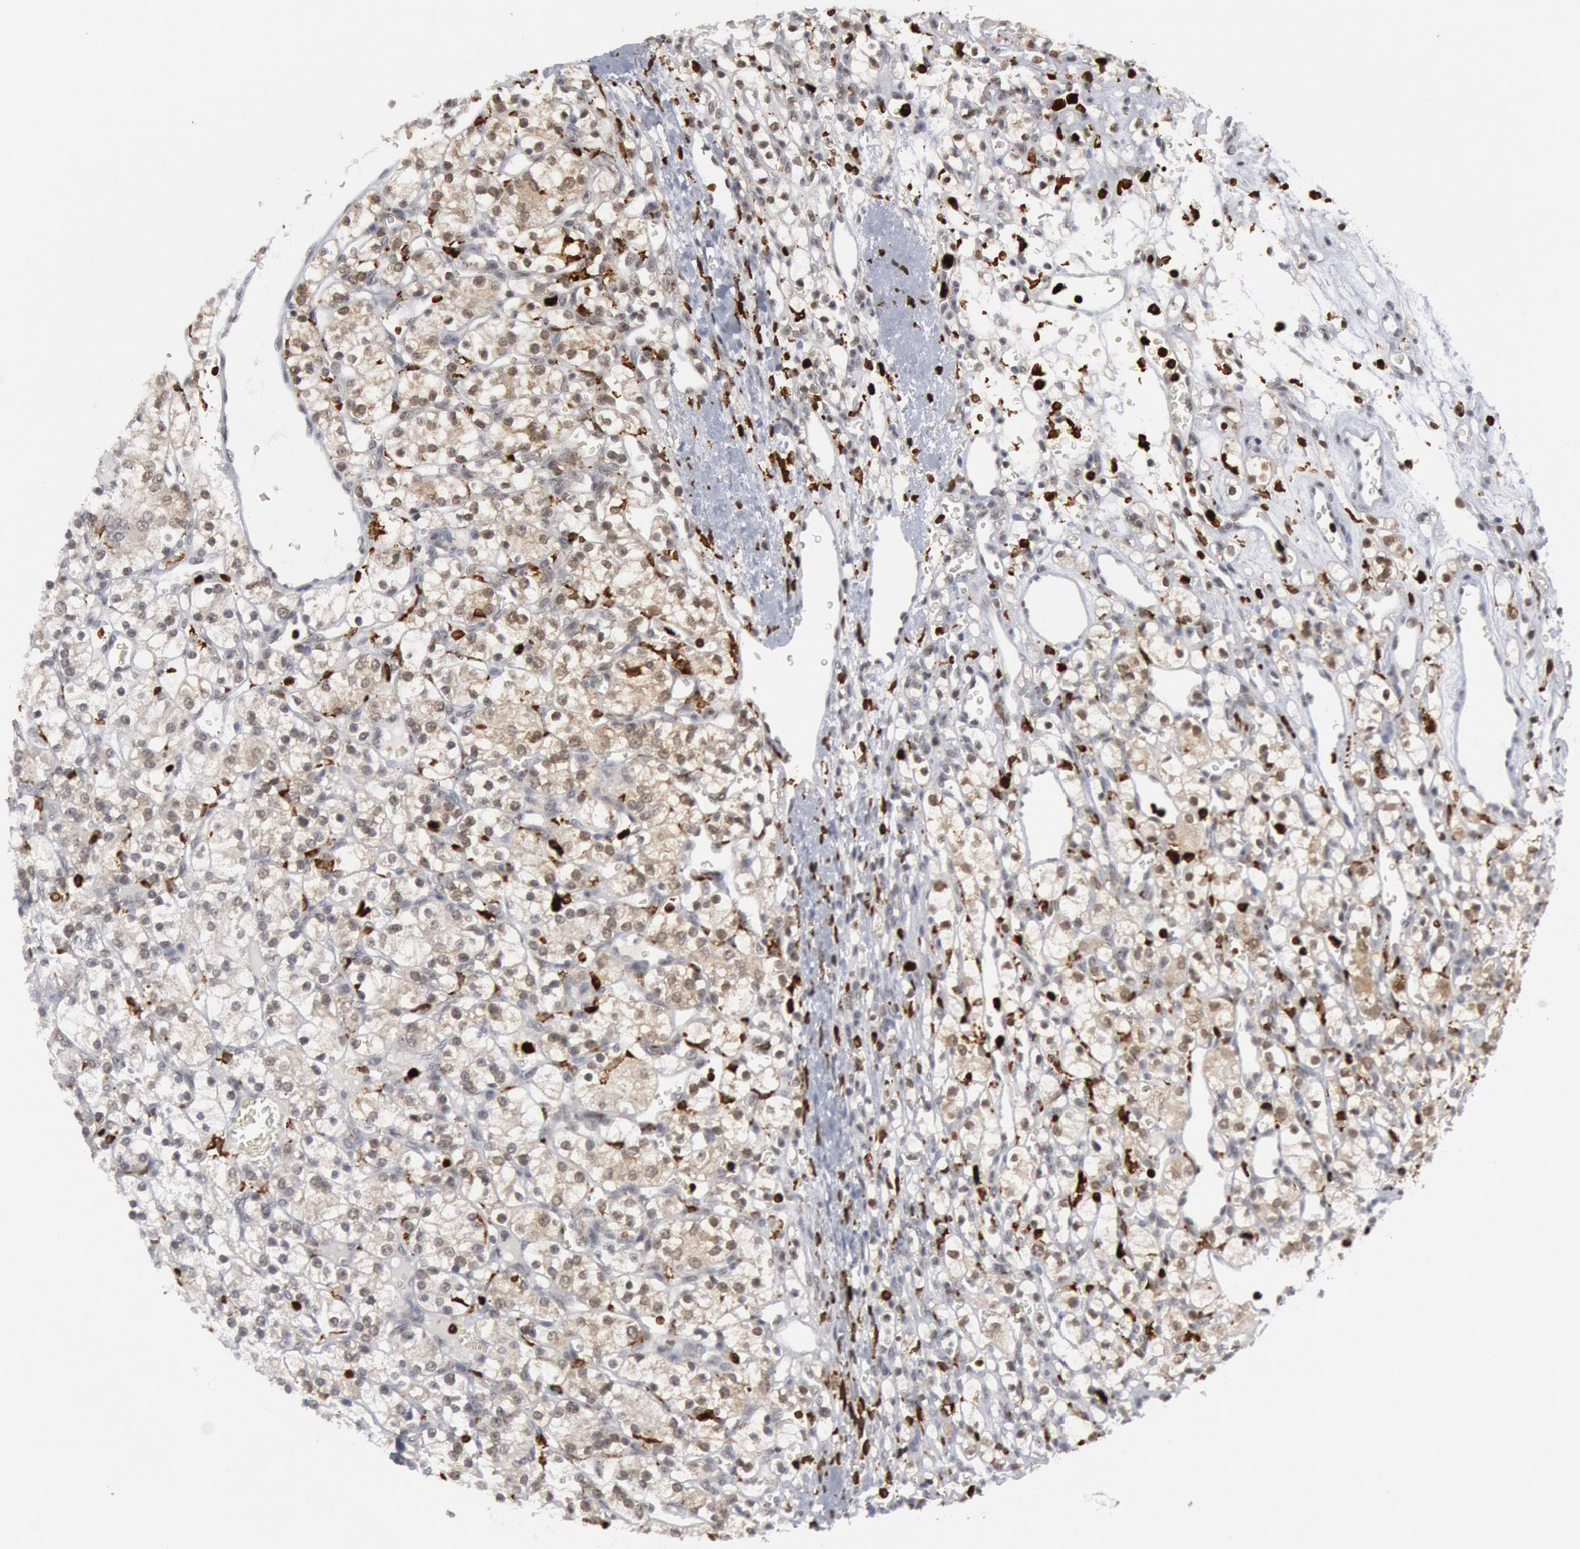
{"staining": {"intensity": "weak", "quantity": ">75%", "location": "cytoplasmic/membranous"}, "tissue": "renal cancer", "cell_type": "Tumor cells", "image_type": "cancer", "snomed": [{"axis": "morphology", "description": "Adenocarcinoma, NOS"}, {"axis": "topography", "description": "Kidney"}], "caption": "Protein staining reveals weak cytoplasmic/membranous staining in about >75% of tumor cells in renal cancer.", "gene": "PTPN6", "patient": {"sex": "female", "age": 62}}